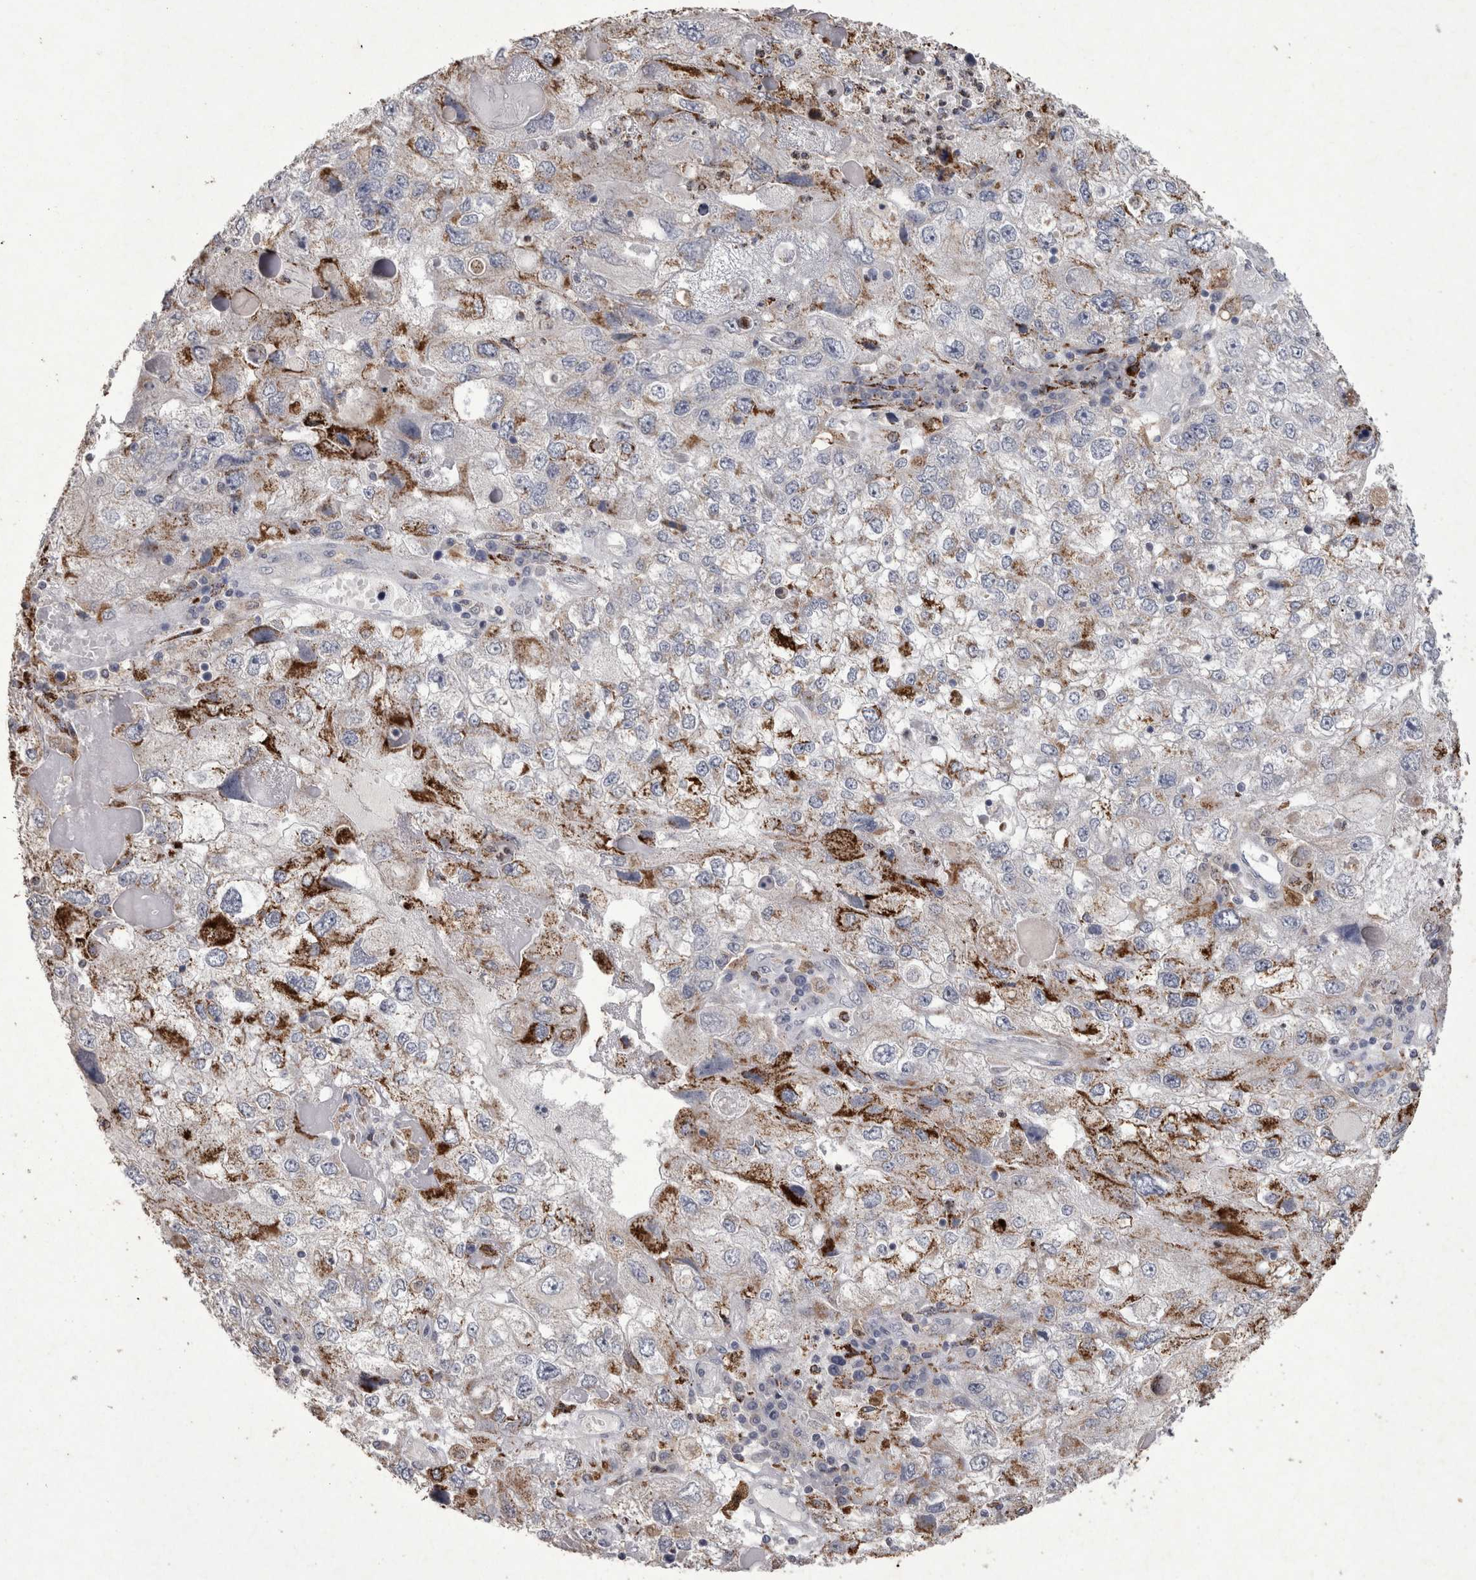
{"staining": {"intensity": "strong", "quantity": "25%-75%", "location": "cytoplasmic/membranous"}, "tissue": "endometrial cancer", "cell_type": "Tumor cells", "image_type": "cancer", "snomed": [{"axis": "morphology", "description": "Adenocarcinoma, NOS"}, {"axis": "topography", "description": "Endometrium"}], "caption": "Endometrial adenocarcinoma stained for a protein (brown) displays strong cytoplasmic/membranous positive expression in approximately 25%-75% of tumor cells.", "gene": "DKK3", "patient": {"sex": "female", "age": 49}}